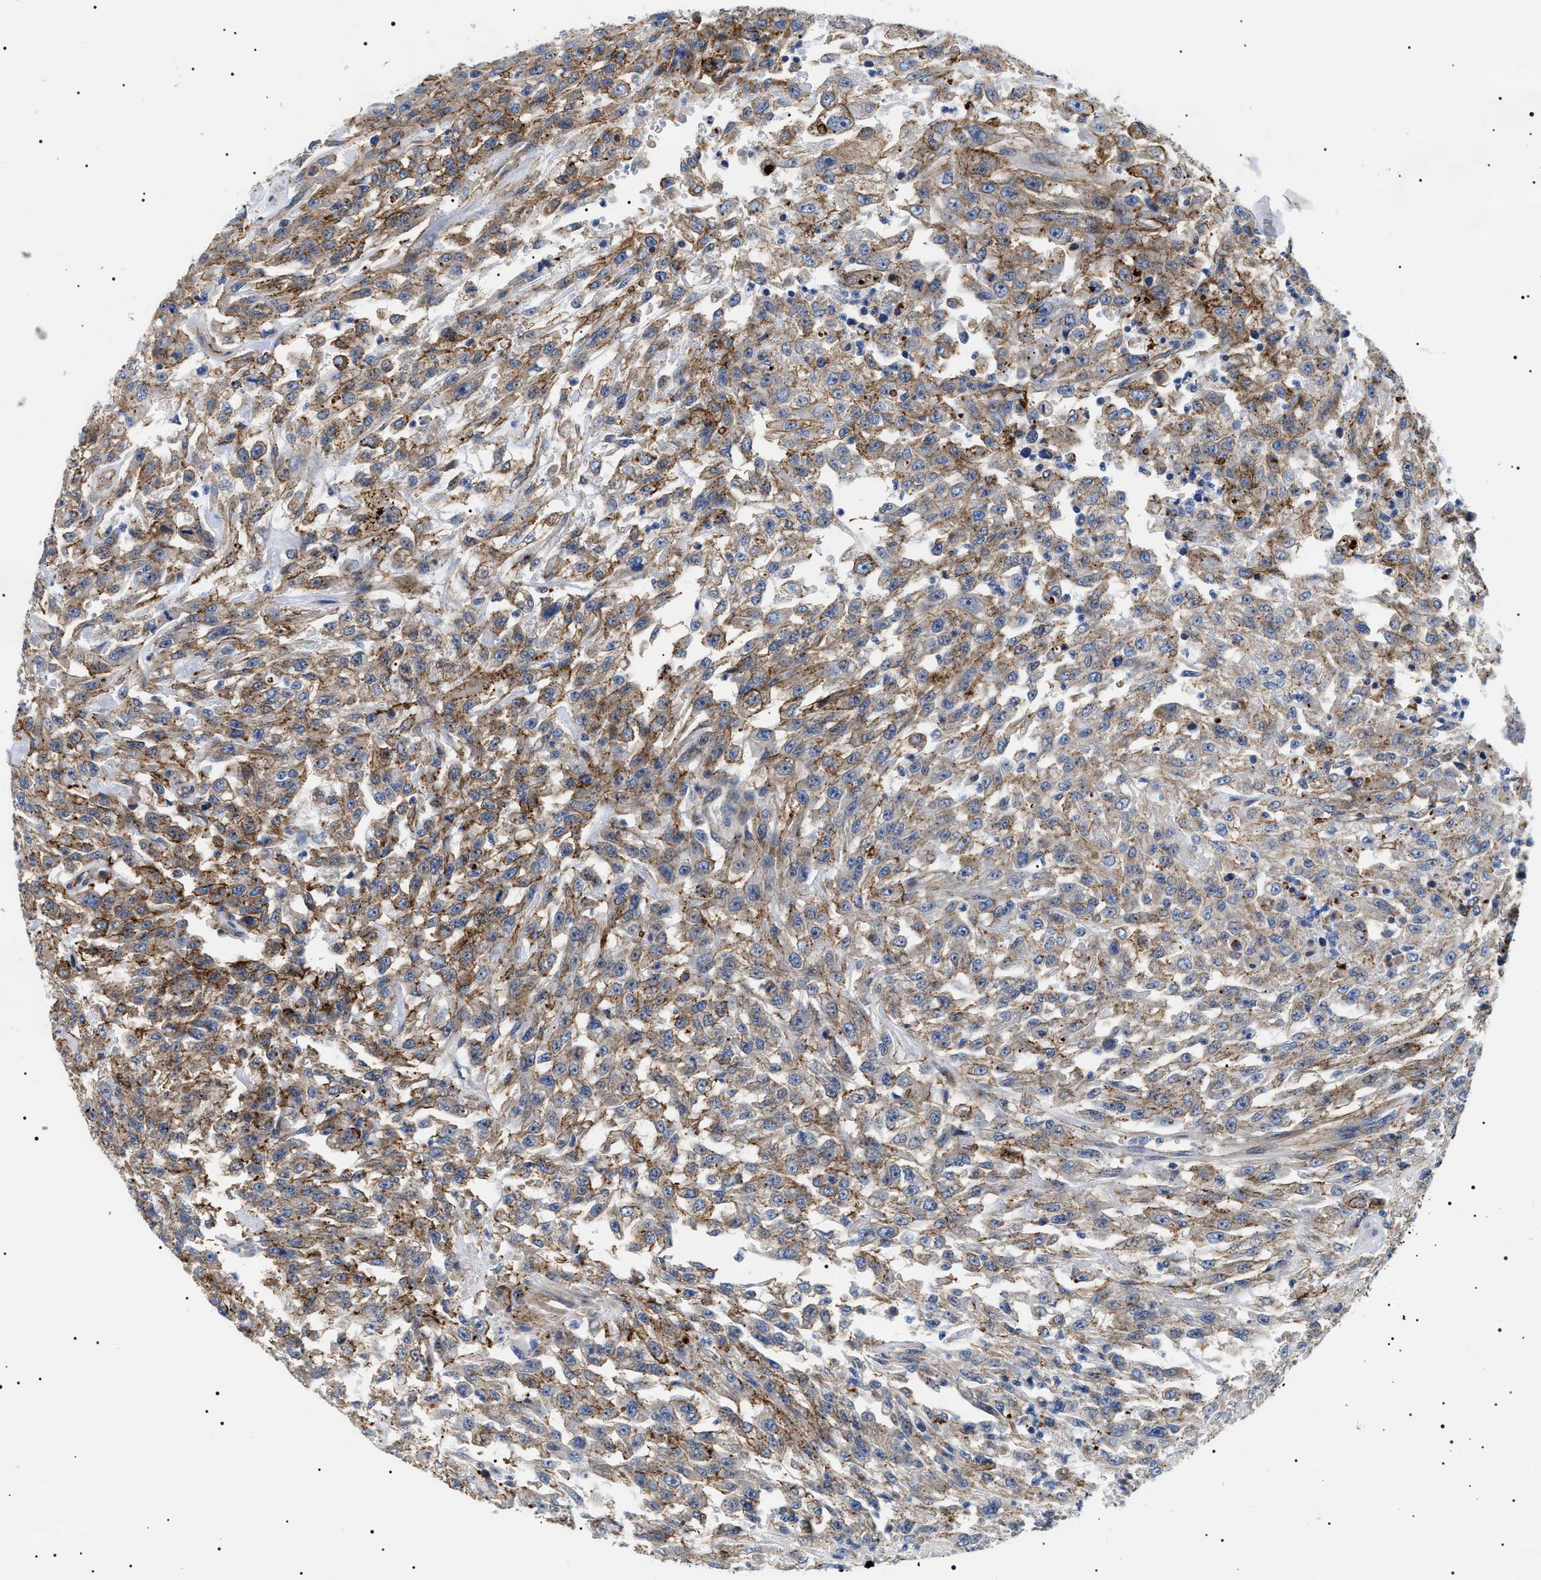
{"staining": {"intensity": "moderate", "quantity": ">75%", "location": "cytoplasmic/membranous"}, "tissue": "urothelial cancer", "cell_type": "Tumor cells", "image_type": "cancer", "snomed": [{"axis": "morphology", "description": "Urothelial carcinoma, High grade"}, {"axis": "topography", "description": "Urinary bladder"}], "caption": "A high-resolution histopathology image shows IHC staining of high-grade urothelial carcinoma, which demonstrates moderate cytoplasmic/membranous staining in about >75% of tumor cells.", "gene": "TMEM222", "patient": {"sex": "male", "age": 46}}